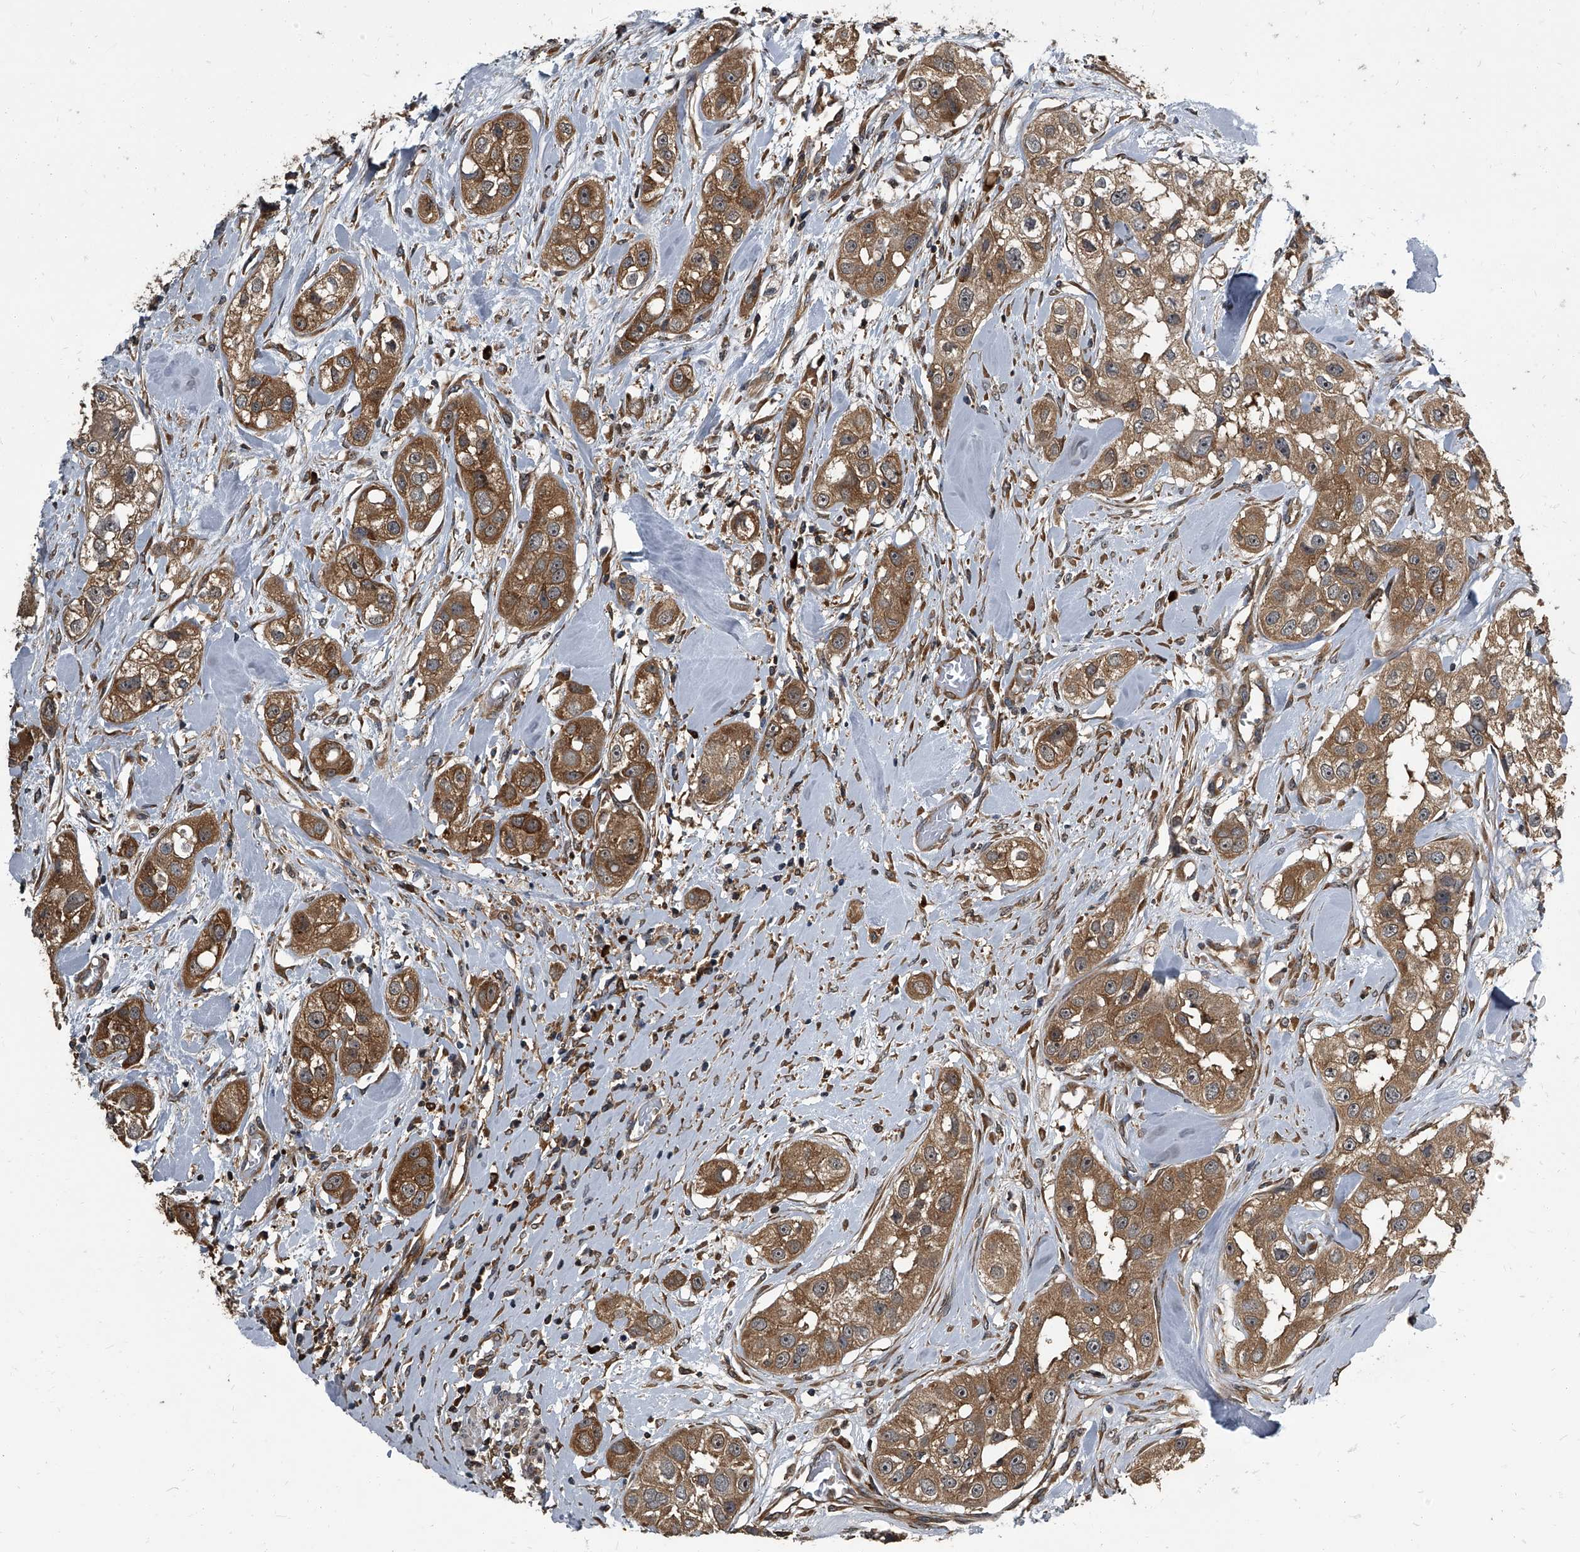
{"staining": {"intensity": "moderate", "quantity": ">75%", "location": "cytoplasmic/membranous"}, "tissue": "head and neck cancer", "cell_type": "Tumor cells", "image_type": "cancer", "snomed": [{"axis": "morphology", "description": "Normal tissue, NOS"}, {"axis": "morphology", "description": "Squamous cell carcinoma, NOS"}, {"axis": "topography", "description": "Skeletal muscle"}, {"axis": "topography", "description": "Head-Neck"}], "caption": "Immunohistochemical staining of head and neck cancer (squamous cell carcinoma) displays medium levels of moderate cytoplasmic/membranous positivity in about >75% of tumor cells.", "gene": "CDV3", "patient": {"sex": "male", "age": 51}}